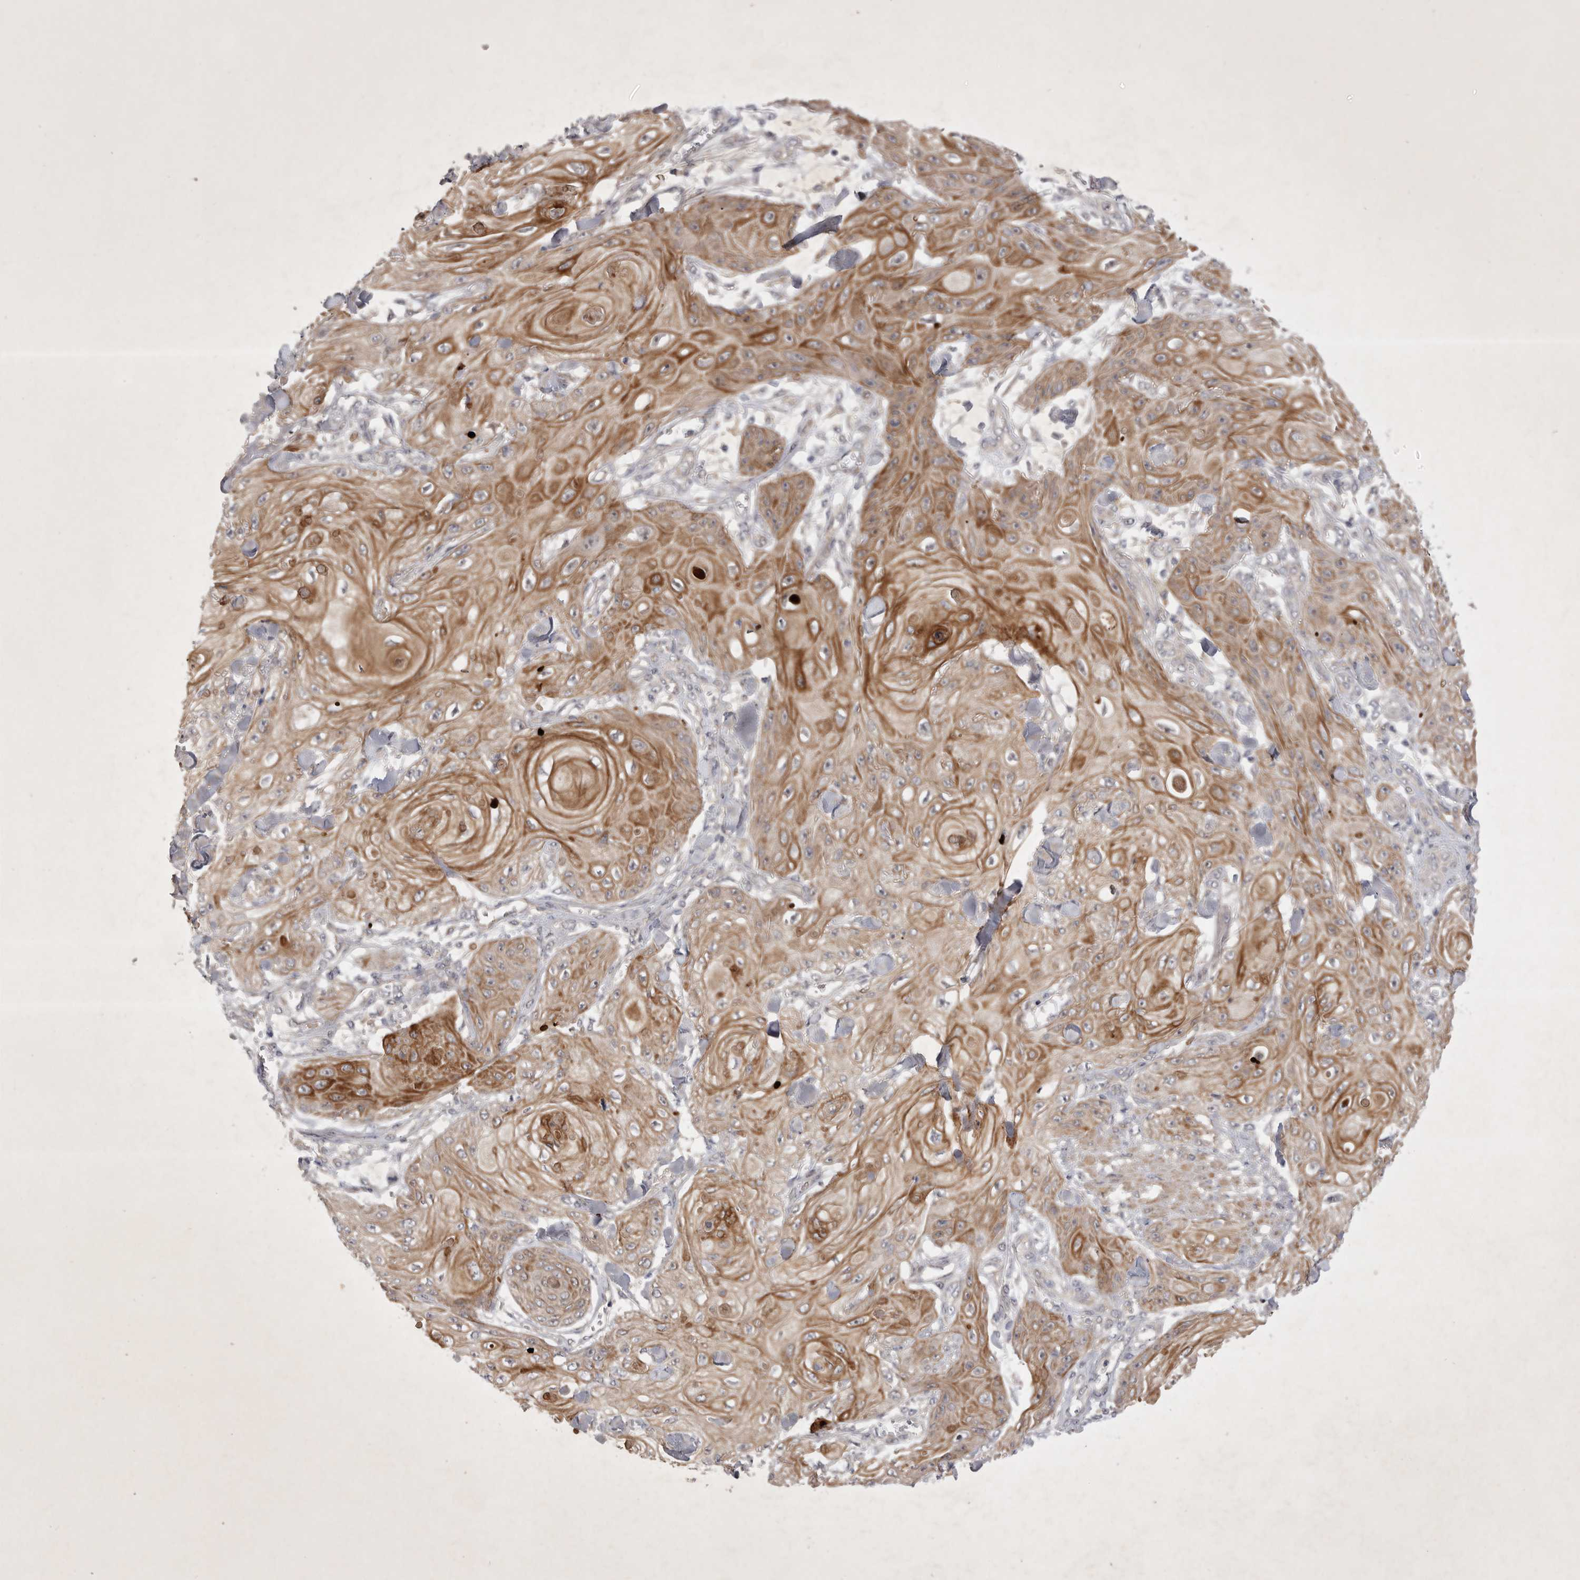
{"staining": {"intensity": "moderate", "quantity": ">75%", "location": "cytoplasmic/membranous"}, "tissue": "skin cancer", "cell_type": "Tumor cells", "image_type": "cancer", "snomed": [{"axis": "morphology", "description": "Squamous cell carcinoma, NOS"}, {"axis": "topography", "description": "Skin"}], "caption": "Approximately >75% of tumor cells in human skin cancer (squamous cell carcinoma) show moderate cytoplasmic/membranous protein expression as visualized by brown immunohistochemical staining.", "gene": "PTPDC1", "patient": {"sex": "male", "age": 74}}